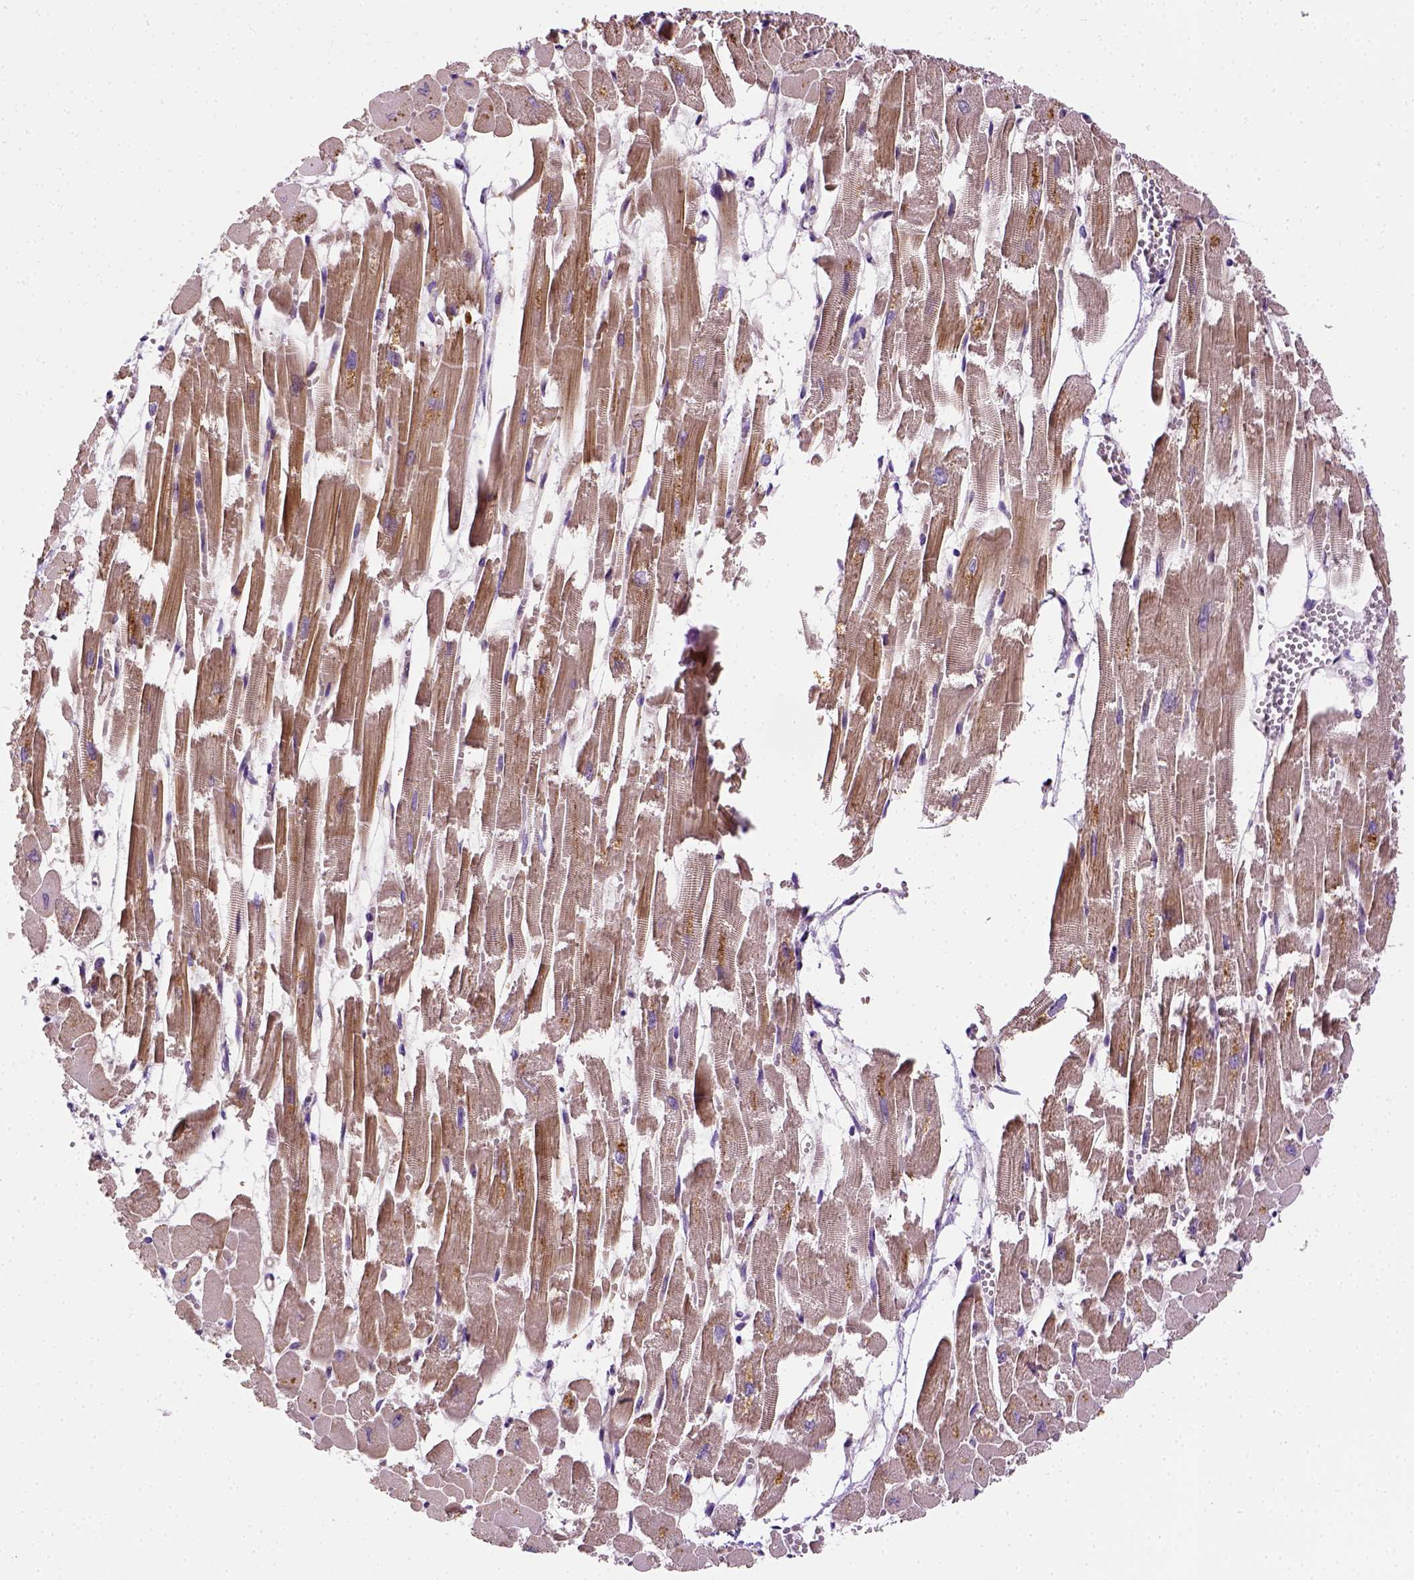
{"staining": {"intensity": "moderate", "quantity": "<25%", "location": "cytoplasmic/membranous"}, "tissue": "heart muscle", "cell_type": "Cardiomyocytes", "image_type": "normal", "snomed": [{"axis": "morphology", "description": "Normal tissue, NOS"}, {"axis": "topography", "description": "Heart"}], "caption": "Protein expression by IHC displays moderate cytoplasmic/membranous expression in approximately <25% of cardiomyocytes in normal heart muscle. The protein is shown in brown color, while the nuclei are stained blue.", "gene": "MATK", "patient": {"sex": "female", "age": 52}}